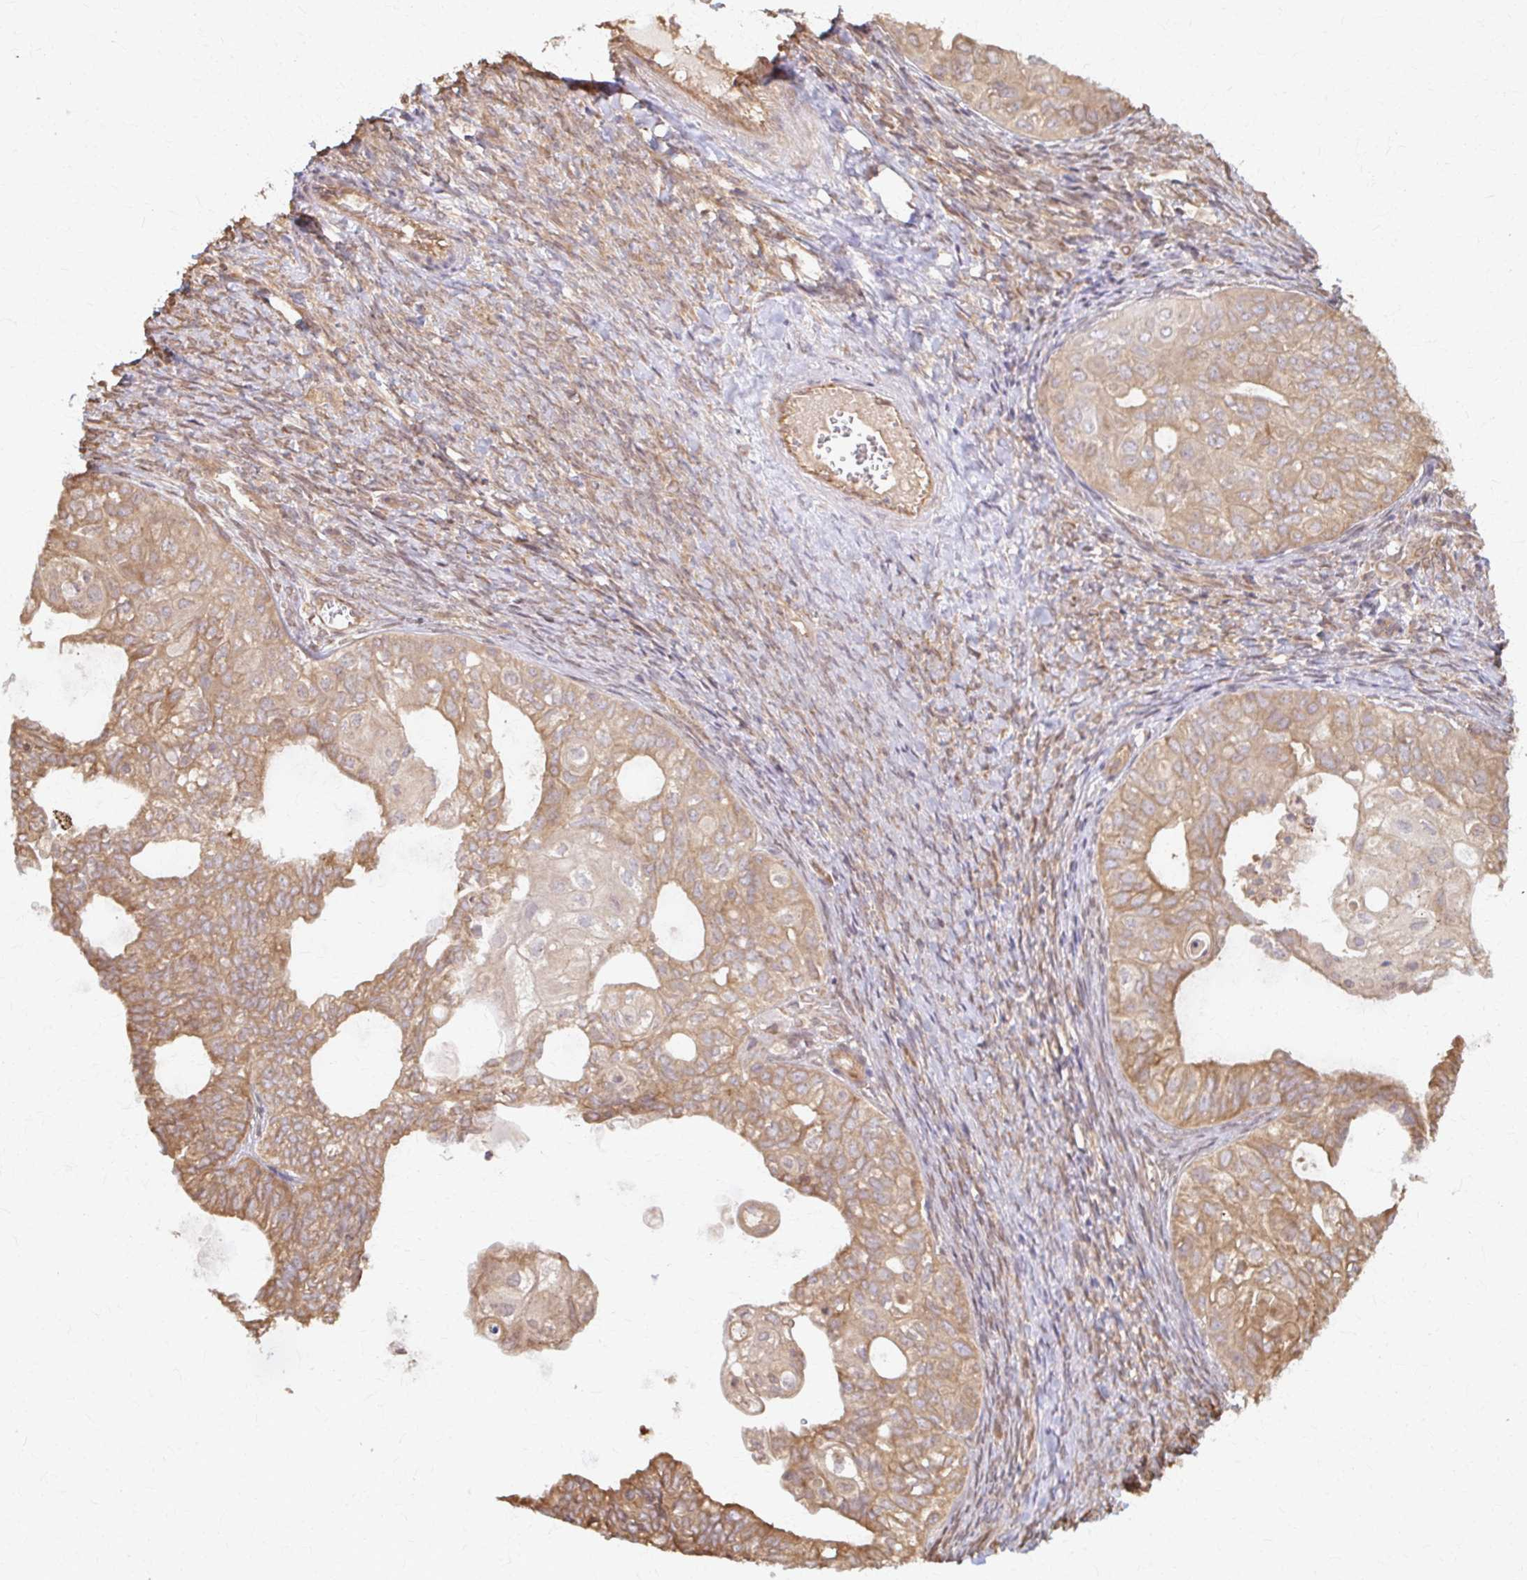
{"staining": {"intensity": "moderate", "quantity": ">75%", "location": "cytoplasmic/membranous"}, "tissue": "ovarian cancer", "cell_type": "Tumor cells", "image_type": "cancer", "snomed": [{"axis": "morphology", "description": "Carcinoma, endometroid"}, {"axis": "topography", "description": "Ovary"}], "caption": "Moderate cytoplasmic/membranous staining is seen in approximately >75% of tumor cells in ovarian cancer.", "gene": "ARHGAP35", "patient": {"sex": "female", "age": 64}}